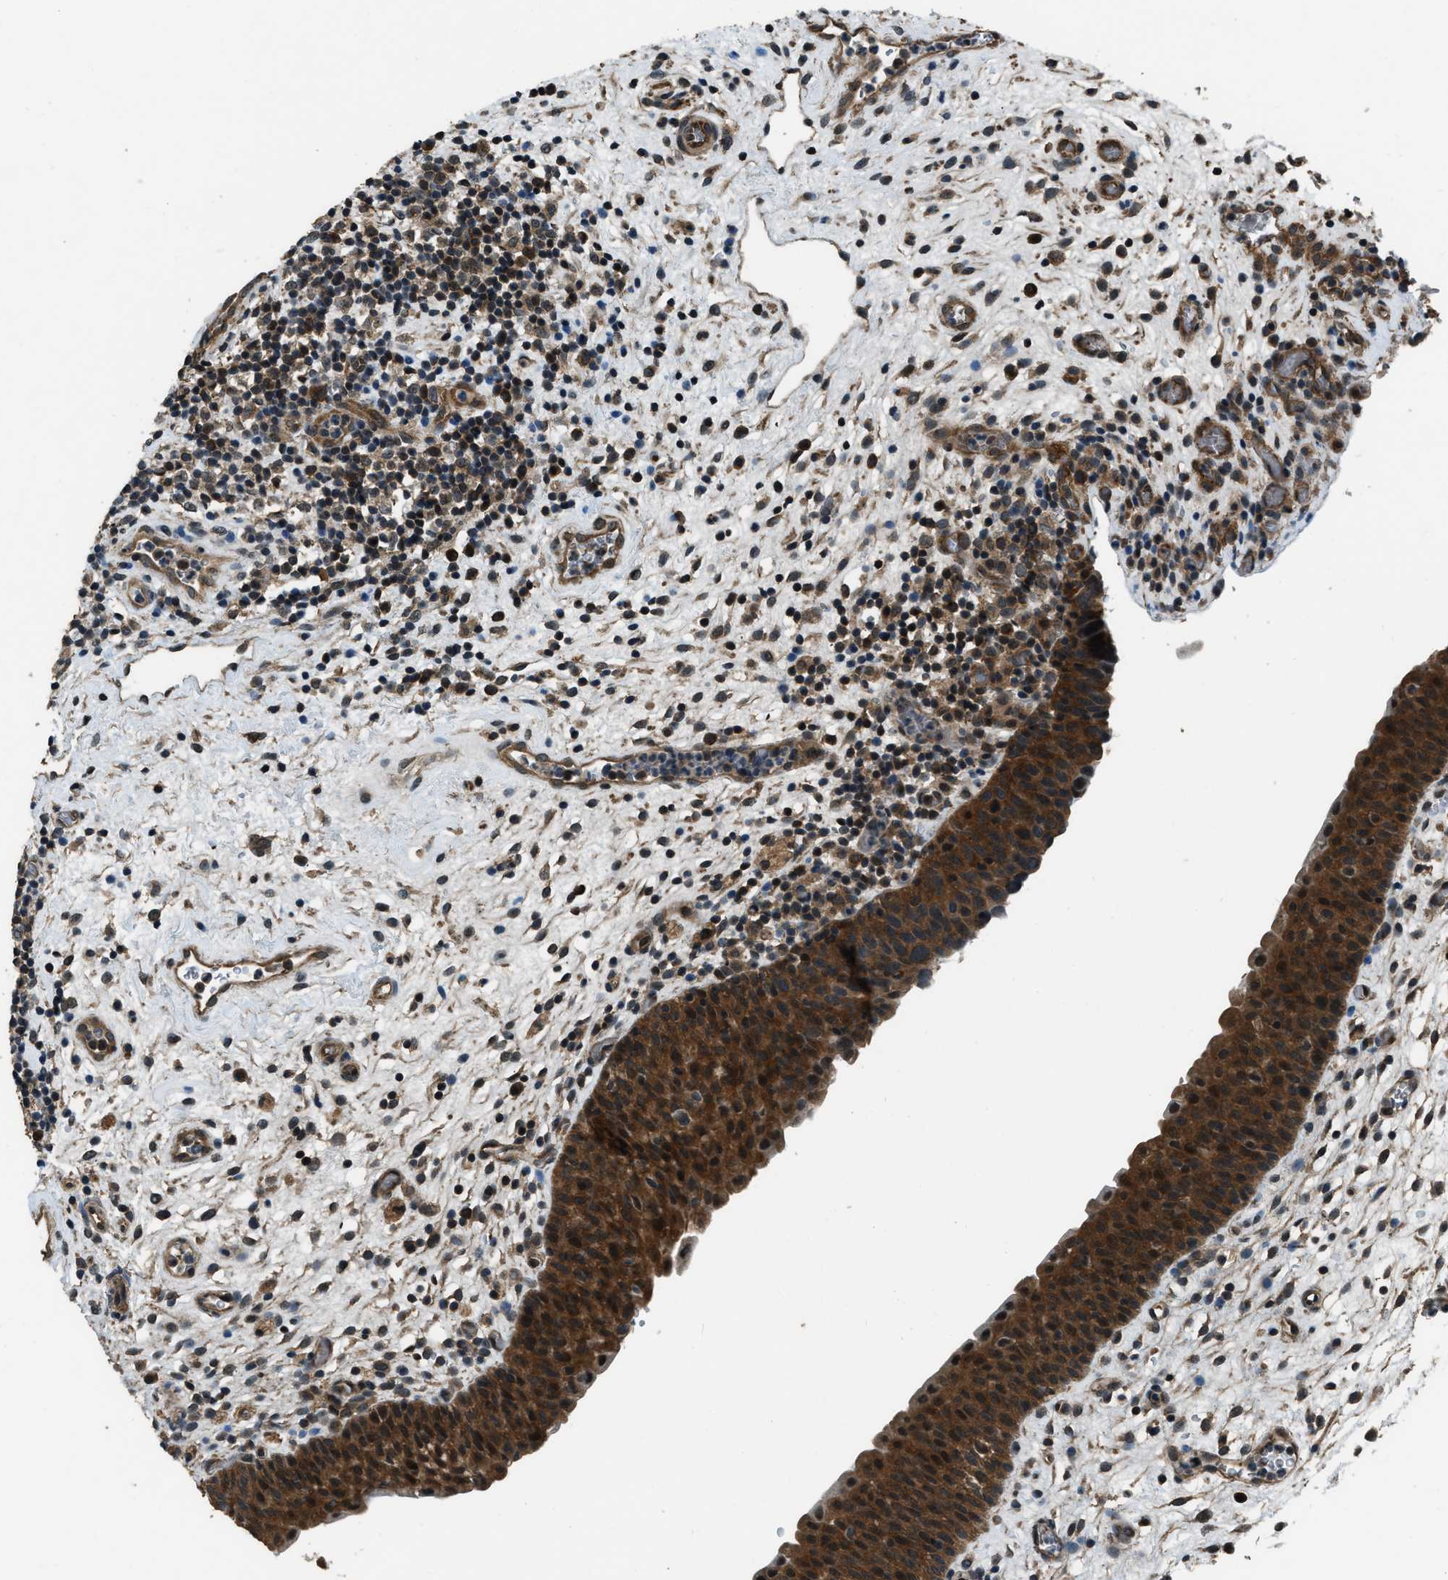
{"staining": {"intensity": "strong", "quantity": ">75%", "location": "cytoplasmic/membranous"}, "tissue": "urinary bladder", "cell_type": "Urothelial cells", "image_type": "normal", "snomed": [{"axis": "morphology", "description": "Normal tissue, NOS"}, {"axis": "topography", "description": "Urinary bladder"}], "caption": "The immunohistochemical stain highlights strong cytoplasmic/membranous expression in urothelial cells of normal urinary bladder.", "gene": "NUDCD3", "patient": {"sex": "male", "age": 37}}